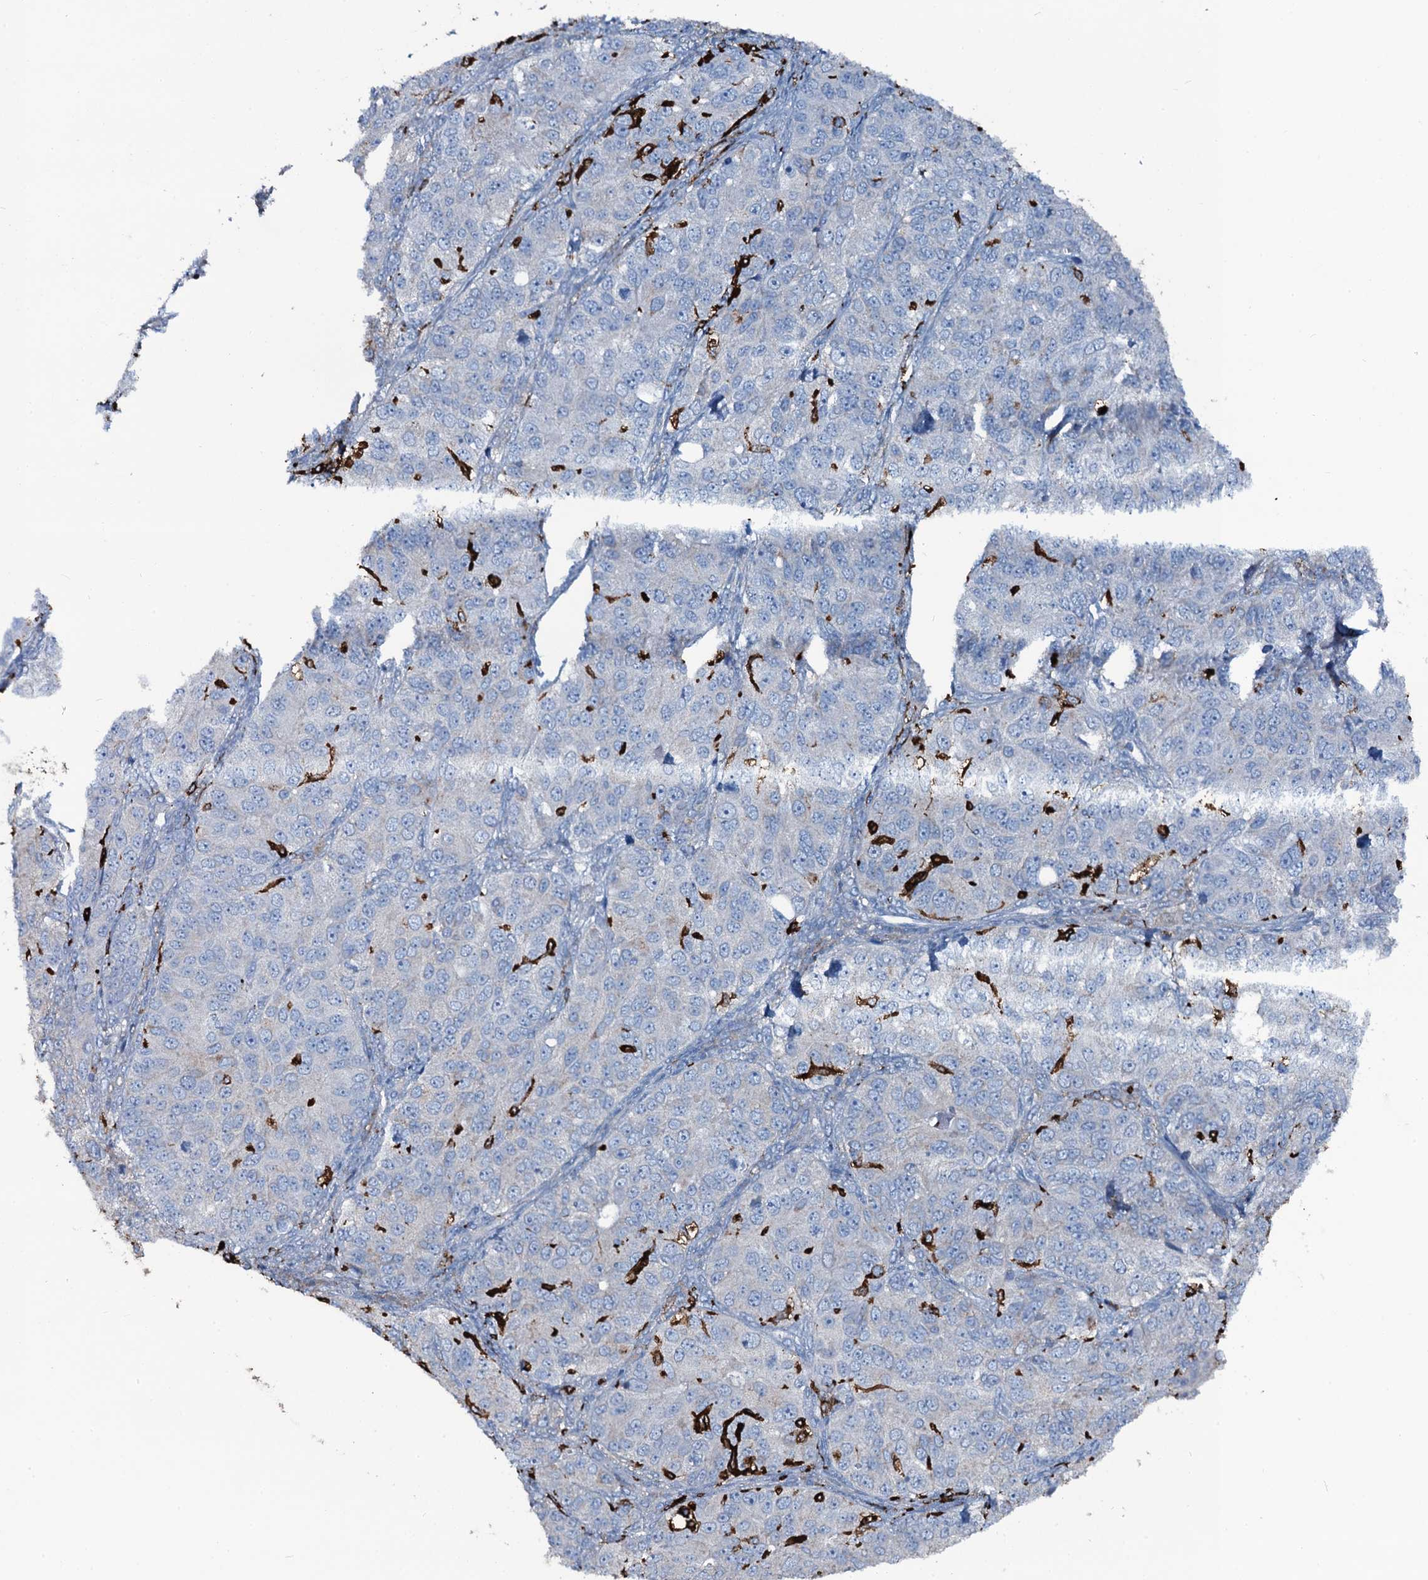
{"staining": {"intensity": "negative", "quantity": "none", "location": "none"}, "tissue": "ovarian cancer", "cell_type": "Tumor cells", "image_type": "cancer", "snomed": [{"axis": "morphology", "description": "Carcinoma, endometroid"}, {"axis": "topography", "description": "Ovary"}], "caption": "High magnification brightfield microscopy of endometroid carcinoma (ovarian) stained with DAB (3,3'-diaminobenzidine) (brown) and counterstained with hematoxylin (blue): tumor cells show no significant positivity. (Immunohistochemistry (ihc), brightfield microscopy, high magnification).", "gene": "OSBPL2", "patient": {"sex": "female", "age": 51}}